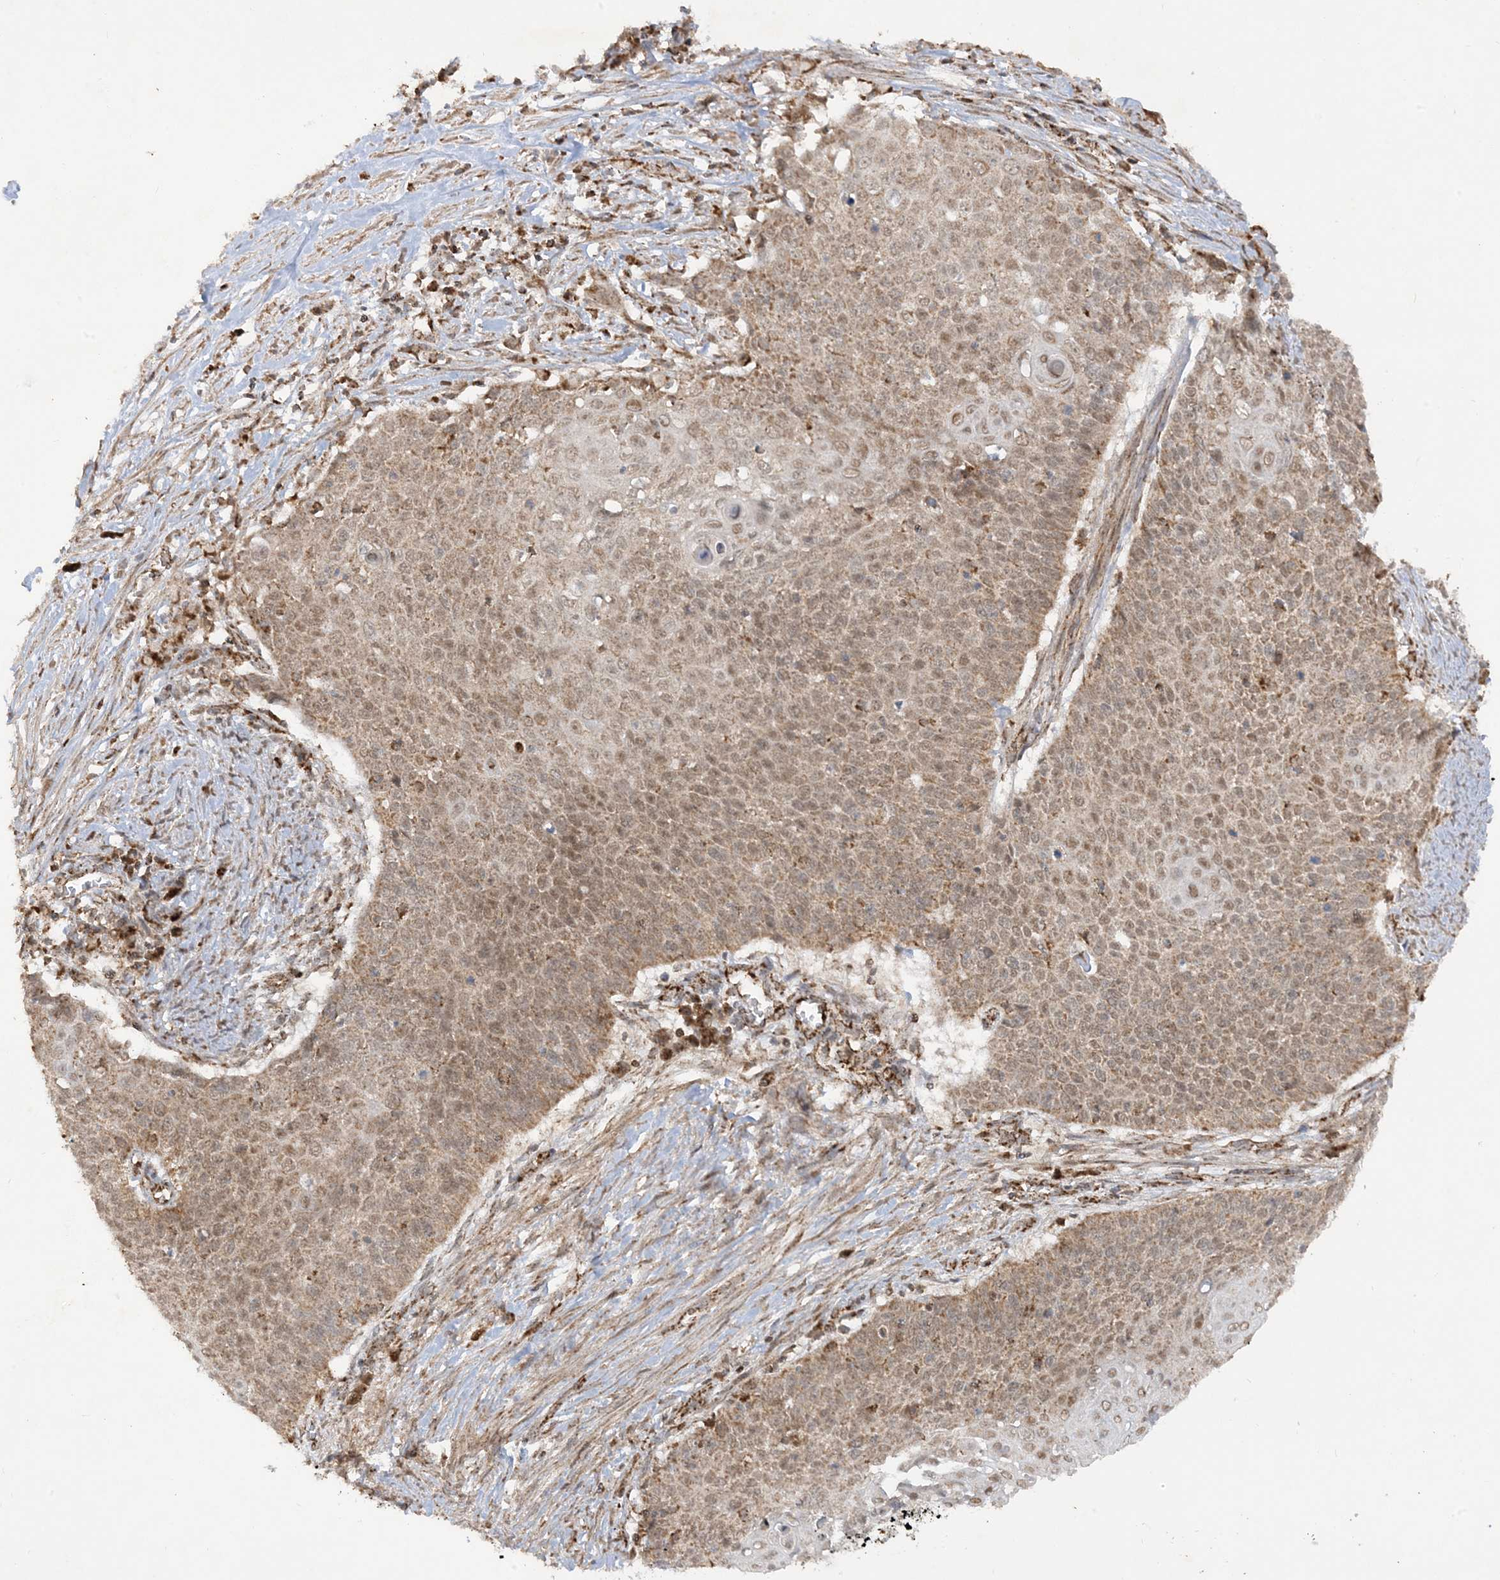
{"staining": {"intensity": "moderate", "quantity": ">75%", "location": "cytoplasmic/membranous,nuclear"}, "tissue": "cervical cancer", "cell_type": "Tumor cells", "image_type": "cancer", "snomed": [{"axis": "morphology", "description": "Squamous cell carcinoma, NOS"}, {"axis": "topography", "description": "Cervix"}], "caption": "About >75% of tumor cells in squamous cell carcinoma (cervical) display moderate cytoplasmic/membranous and nuclear protein expression as visualized by brown immunohistochemical staining.", "gene": "NDUFAF3", "patient": {"sex": "female", "age": 39}}